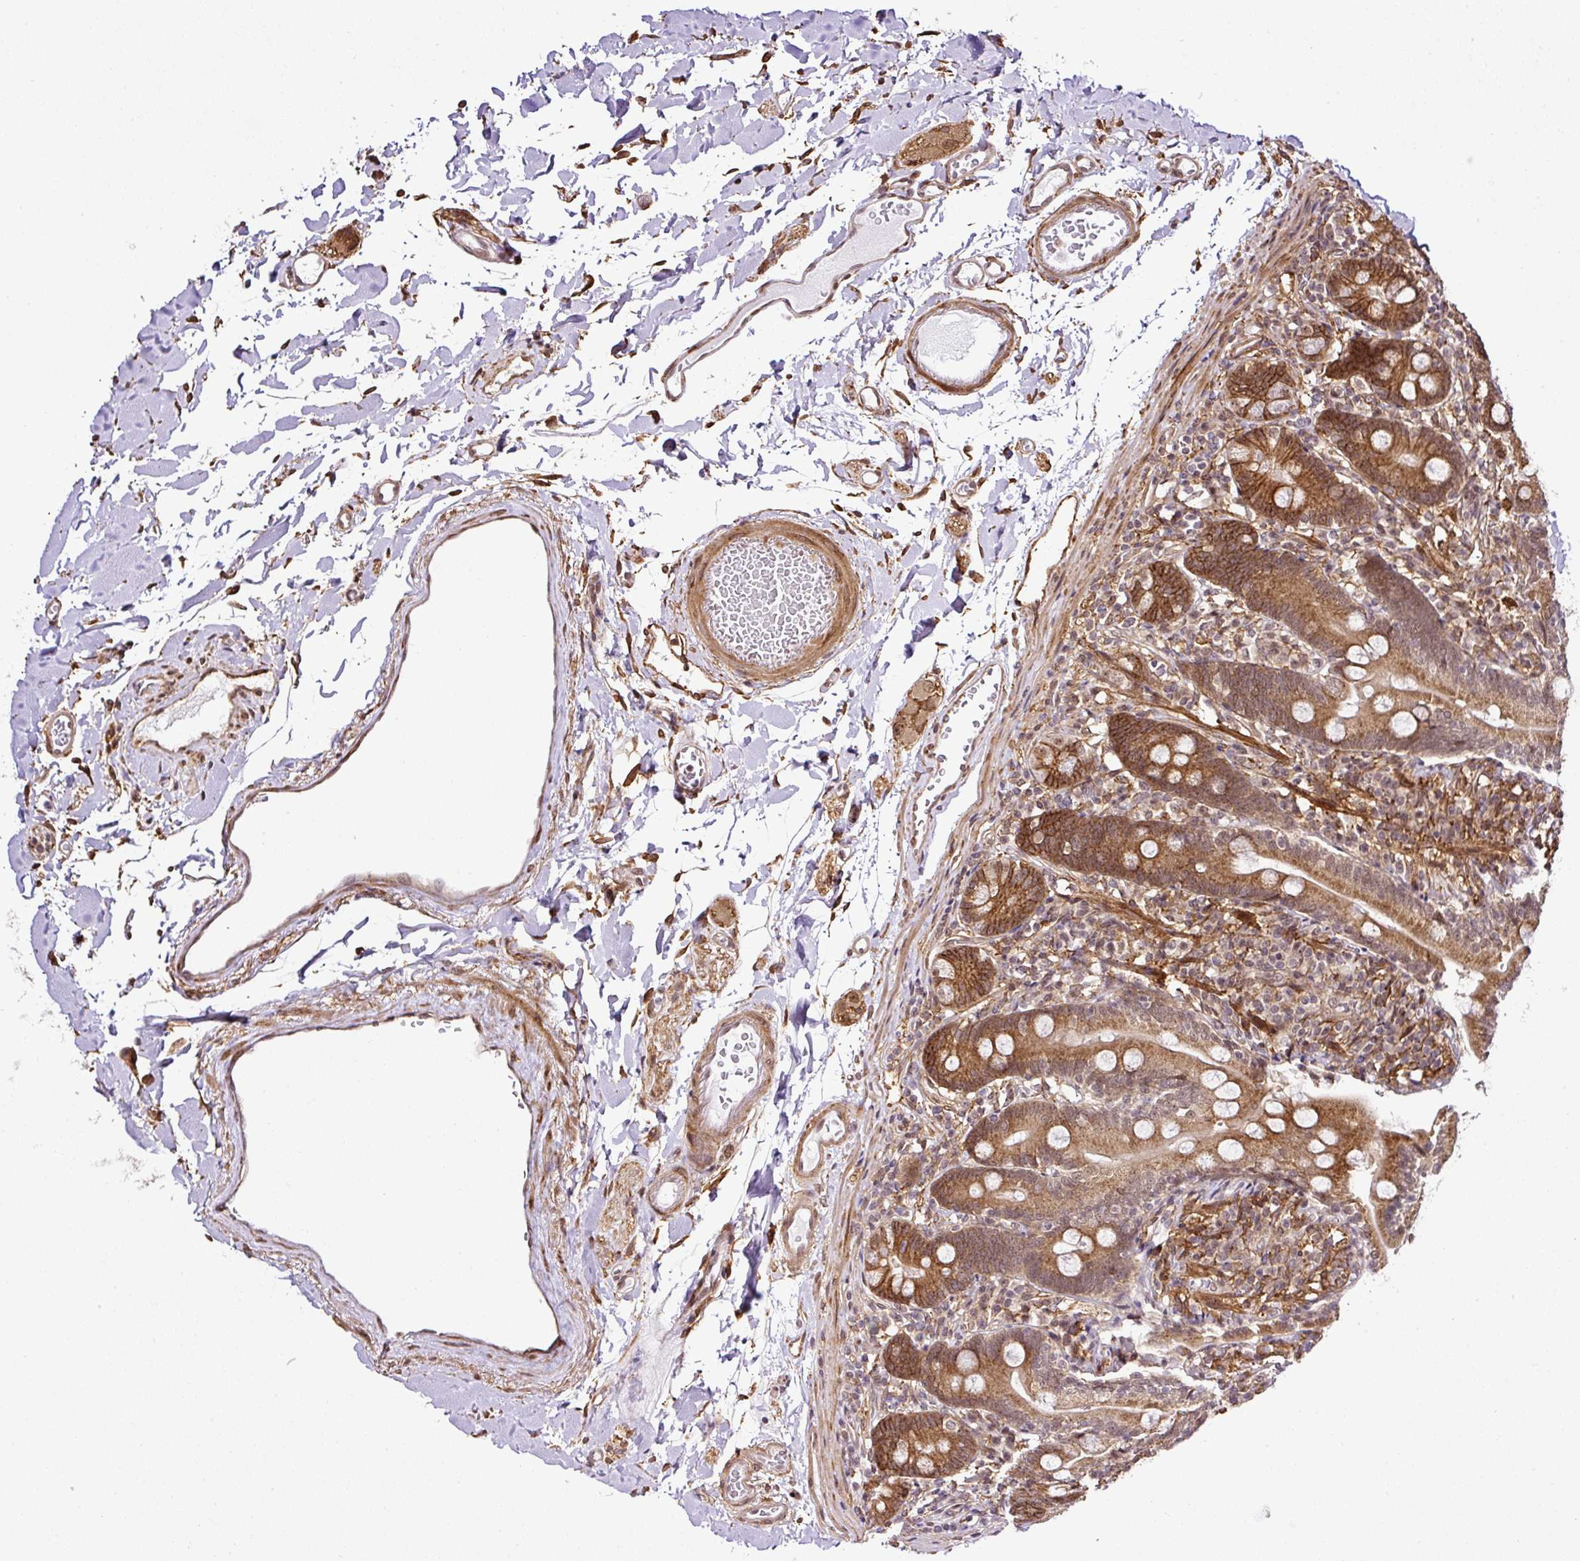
{"staining": {"intensity": "strong", "quantity": ">75%", "location": "cytoplasmic/membranous,nuclear"}, "tissue": "duodenum", "cell_type": "Glandular cells", "image_type": "normal", "snomed": [{"axis": "morphology", "description": "Normal tissue, NOS"}, {"axis": "topography", "description": "Duodenum"}], "caption": "Immunohistochemical staining of unremarkable duodenum reveals high levels of strong cytoplasmic/membranous,nuclear staining in approximately >75% of glandular cells. The staining is performed using DAB brown chromogen to label protein expression. The nuclei are counter-stained blue using hematoxylin.", "gene": "FAM153A", "patient": {"sex": "female", "age": 67}}